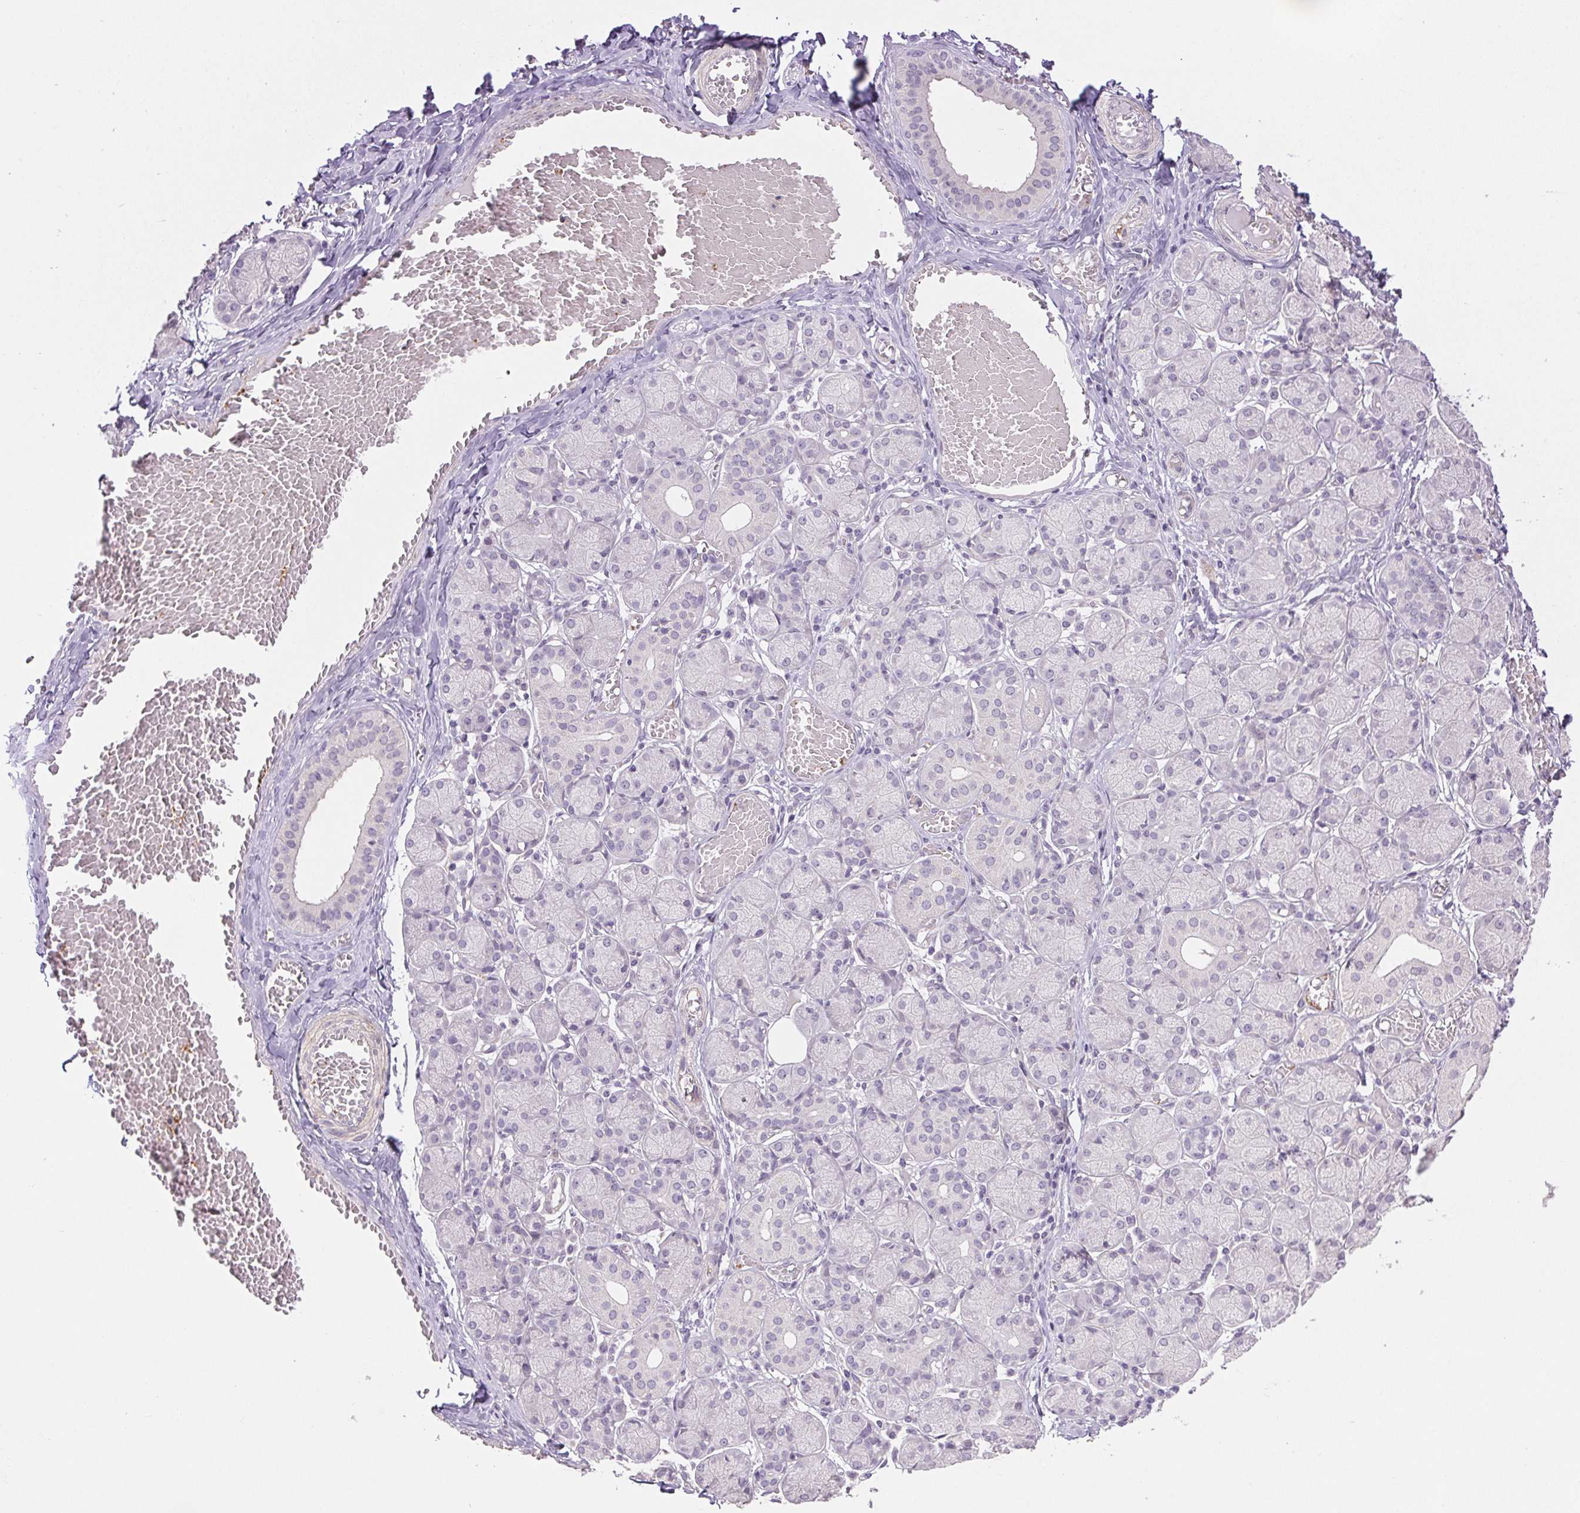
{"staining": {"intensity": "negative", "quantity": "none", "location": "none"}, "tissue": "salivary gland", "cell_type": "Glandular cells", "image_type": "normal", "snomed": [{"axis": "morphology", "description": "Normal tissue, NOS"}, {"axis": "topography", "description": "Salivary gland"}], "caption": "There is no significant expression in glandular cells of salivary gland. Nuclei are stained in blue.", "gene": "PRL", "patient": {"sex": "female", "age": 24}}